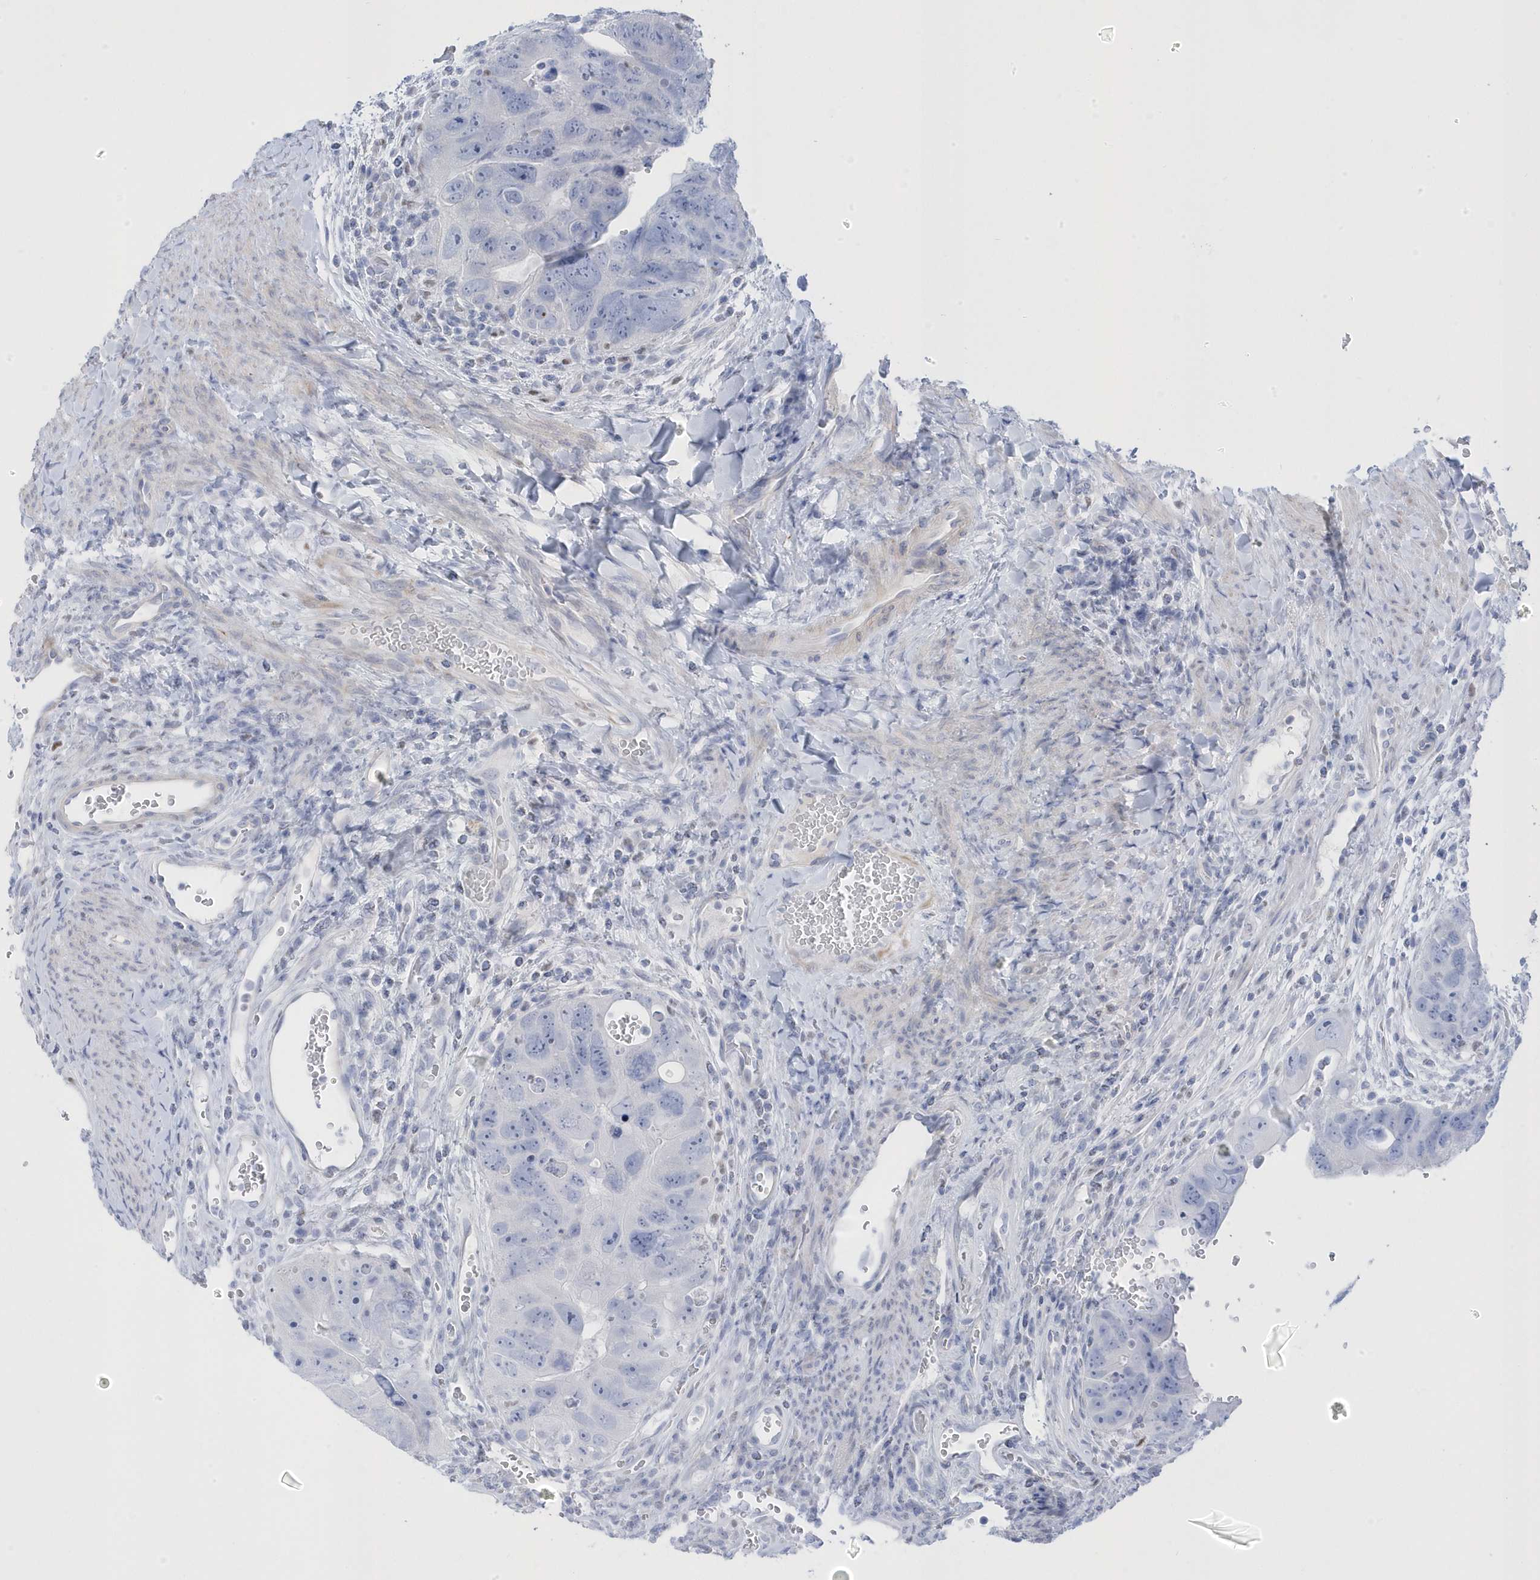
{"staining": {"intensity": "negative", "quantity": "none", "location": "none"}, "tissue": "colorectal cancer", "cell_type": "Tumor cells", "image_type": "cancer", "snomed": [{"axis": "morphology", "description": "Adenocarcinoma, NOS"}, {"axis": "topography", "description": "Rectum"}], "caption": "An image of colorectal cancer (adenocarcinoma) stained for a protein reveals no brown staining in tumor cells.", "gene": "GTPBP6", "patient": {"sex": "male", "age": 59}}